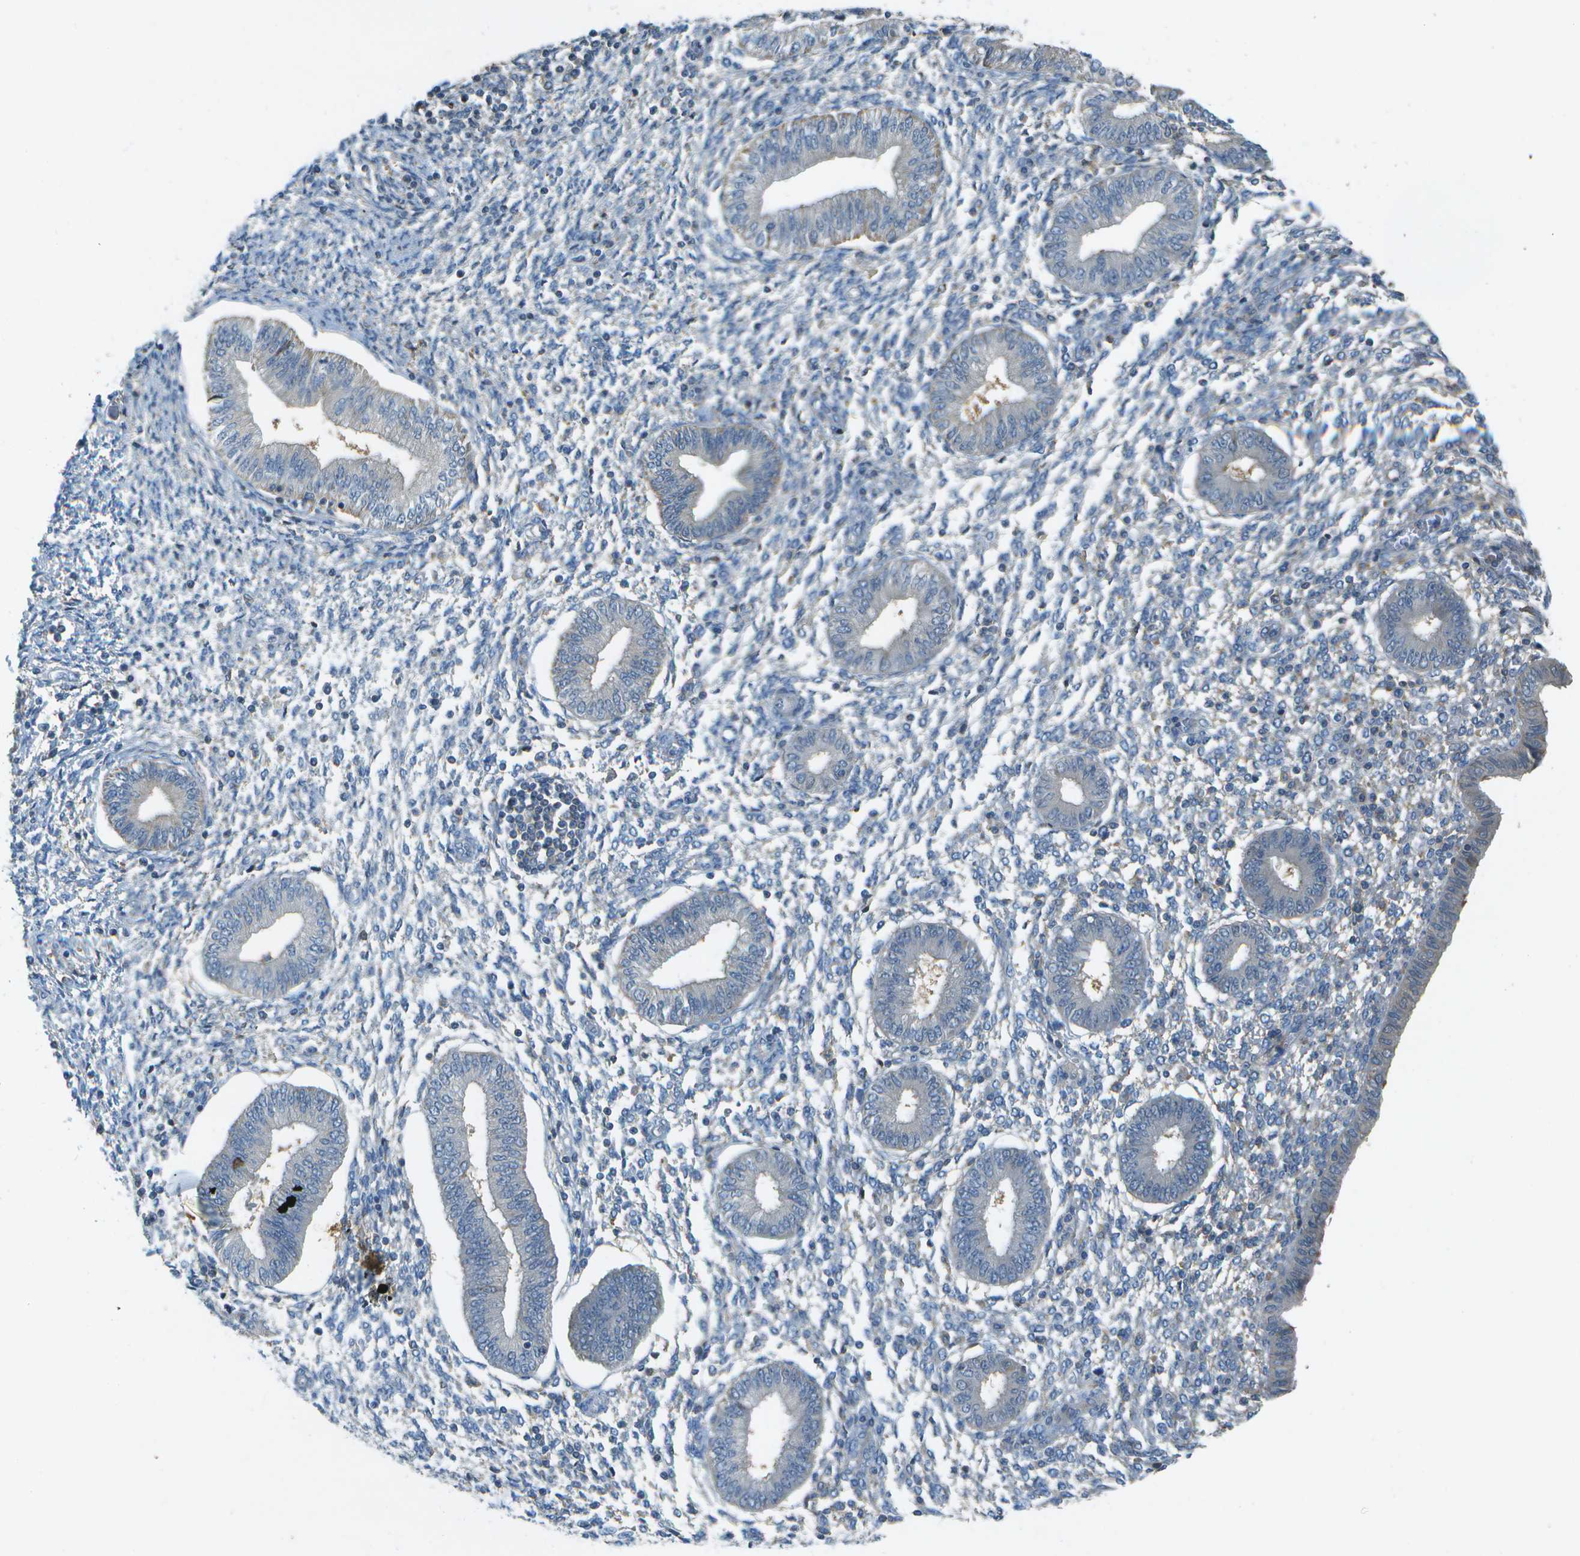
{"staining": {"intensity": "negative", "quantity": "none", "location": "none"}, "tissue": "endometrium", "cell_type": "Cells in endometrial stroma", "image_type": "normal", "snomed": [{"axis": "morphology", "description": "Normal tissue, NOS"}, {"axis": "topography", "description": "Endometrium"}], "caption": "The histopathology image demonstrates no significant expression in cells in endometrial stroma of endometrium.", "gene": "LRRC66", "patient": {"sex": "female", "age": 50}}